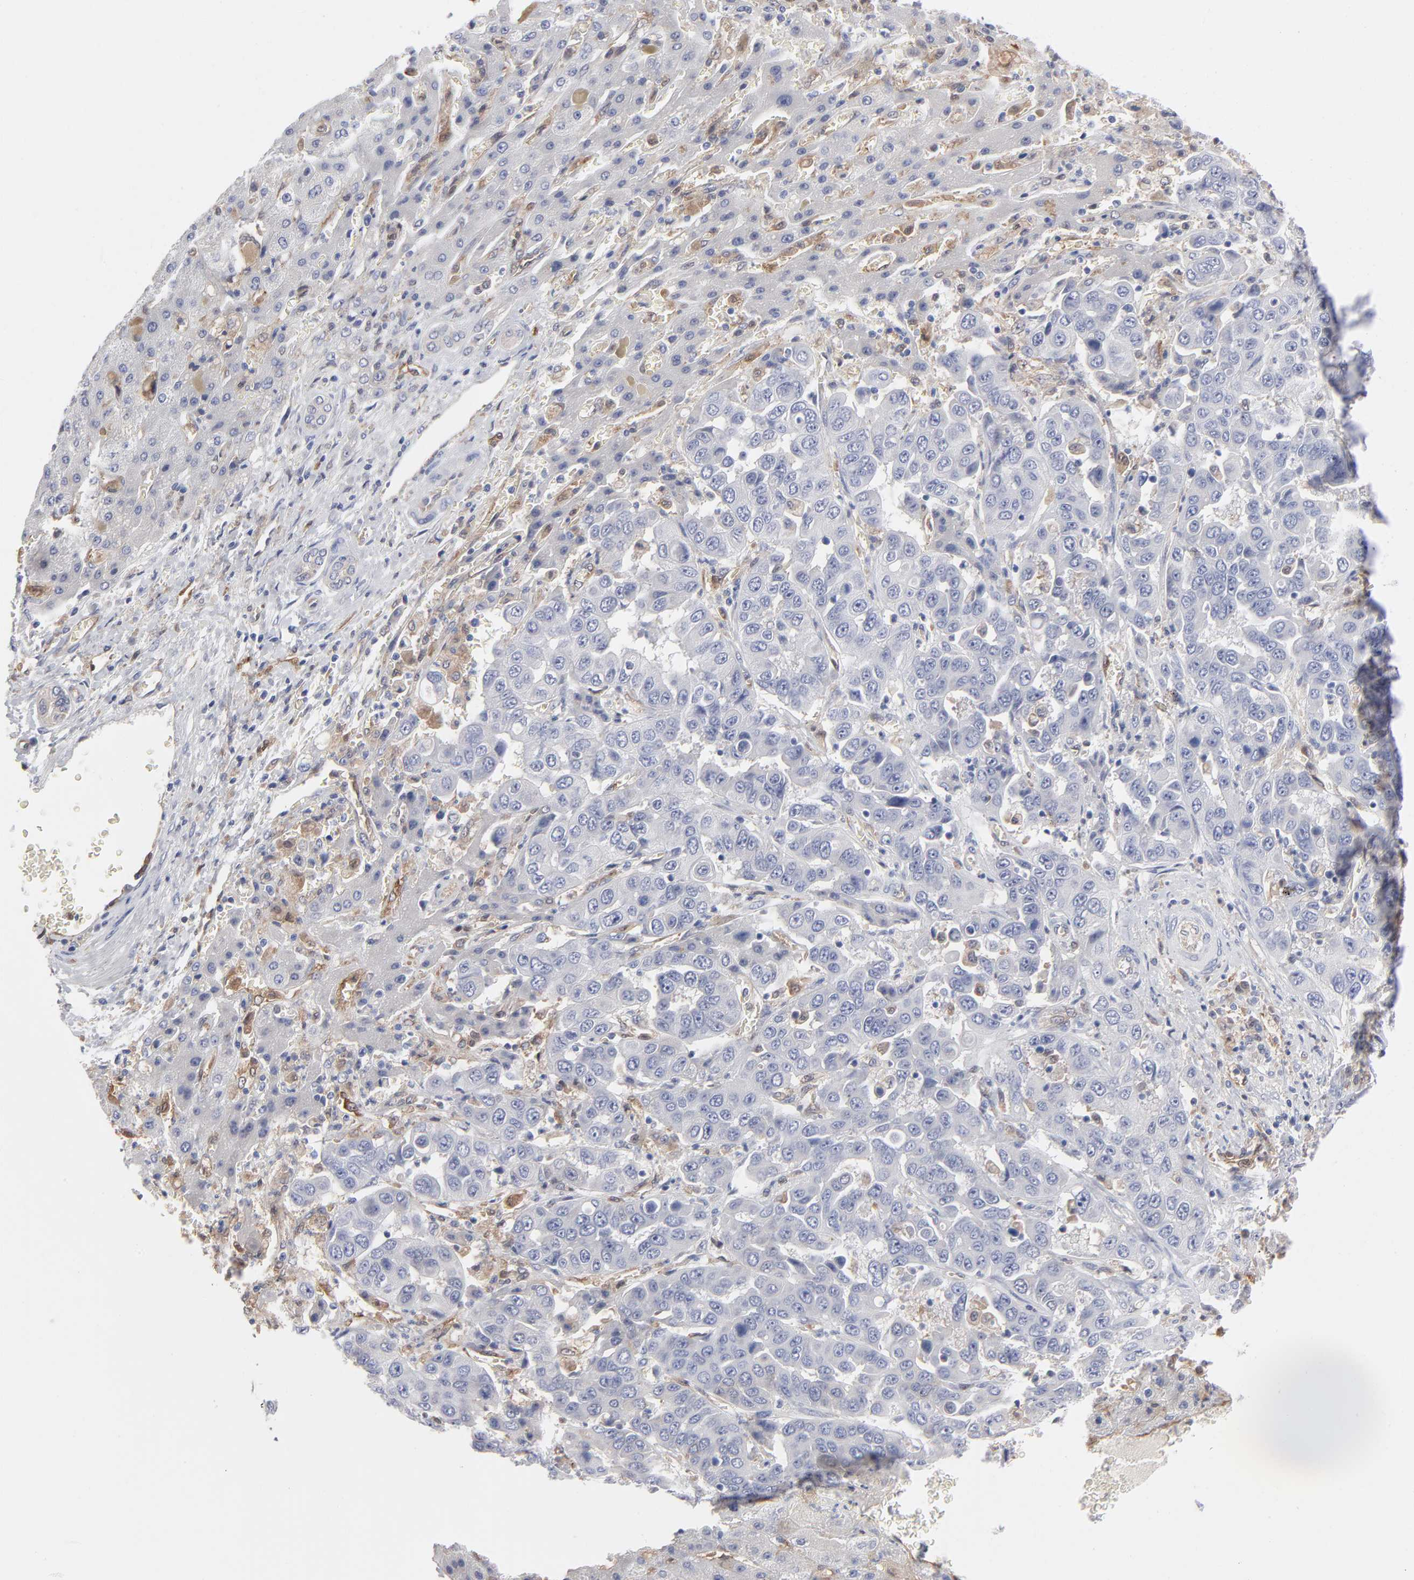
{"staining": {"intensity": "negative", "quantity": "none", "location": "none"}, "tissue": "liver cancer", "cell_type": "Tumor cells", "image_type": "cancer", "snomed": [{"axis": "morphology", "description": "Cholangiocarcinoma"}, {"axis": "topography", "description": "Liver"}], "caption": "A histopathology image of liver cancer (cholangiocarcinoma) stained for a protein shows no brown staining in tumor cells.", "gene": "ARRB1", "patient": {"sex": "female", "age": 52}}